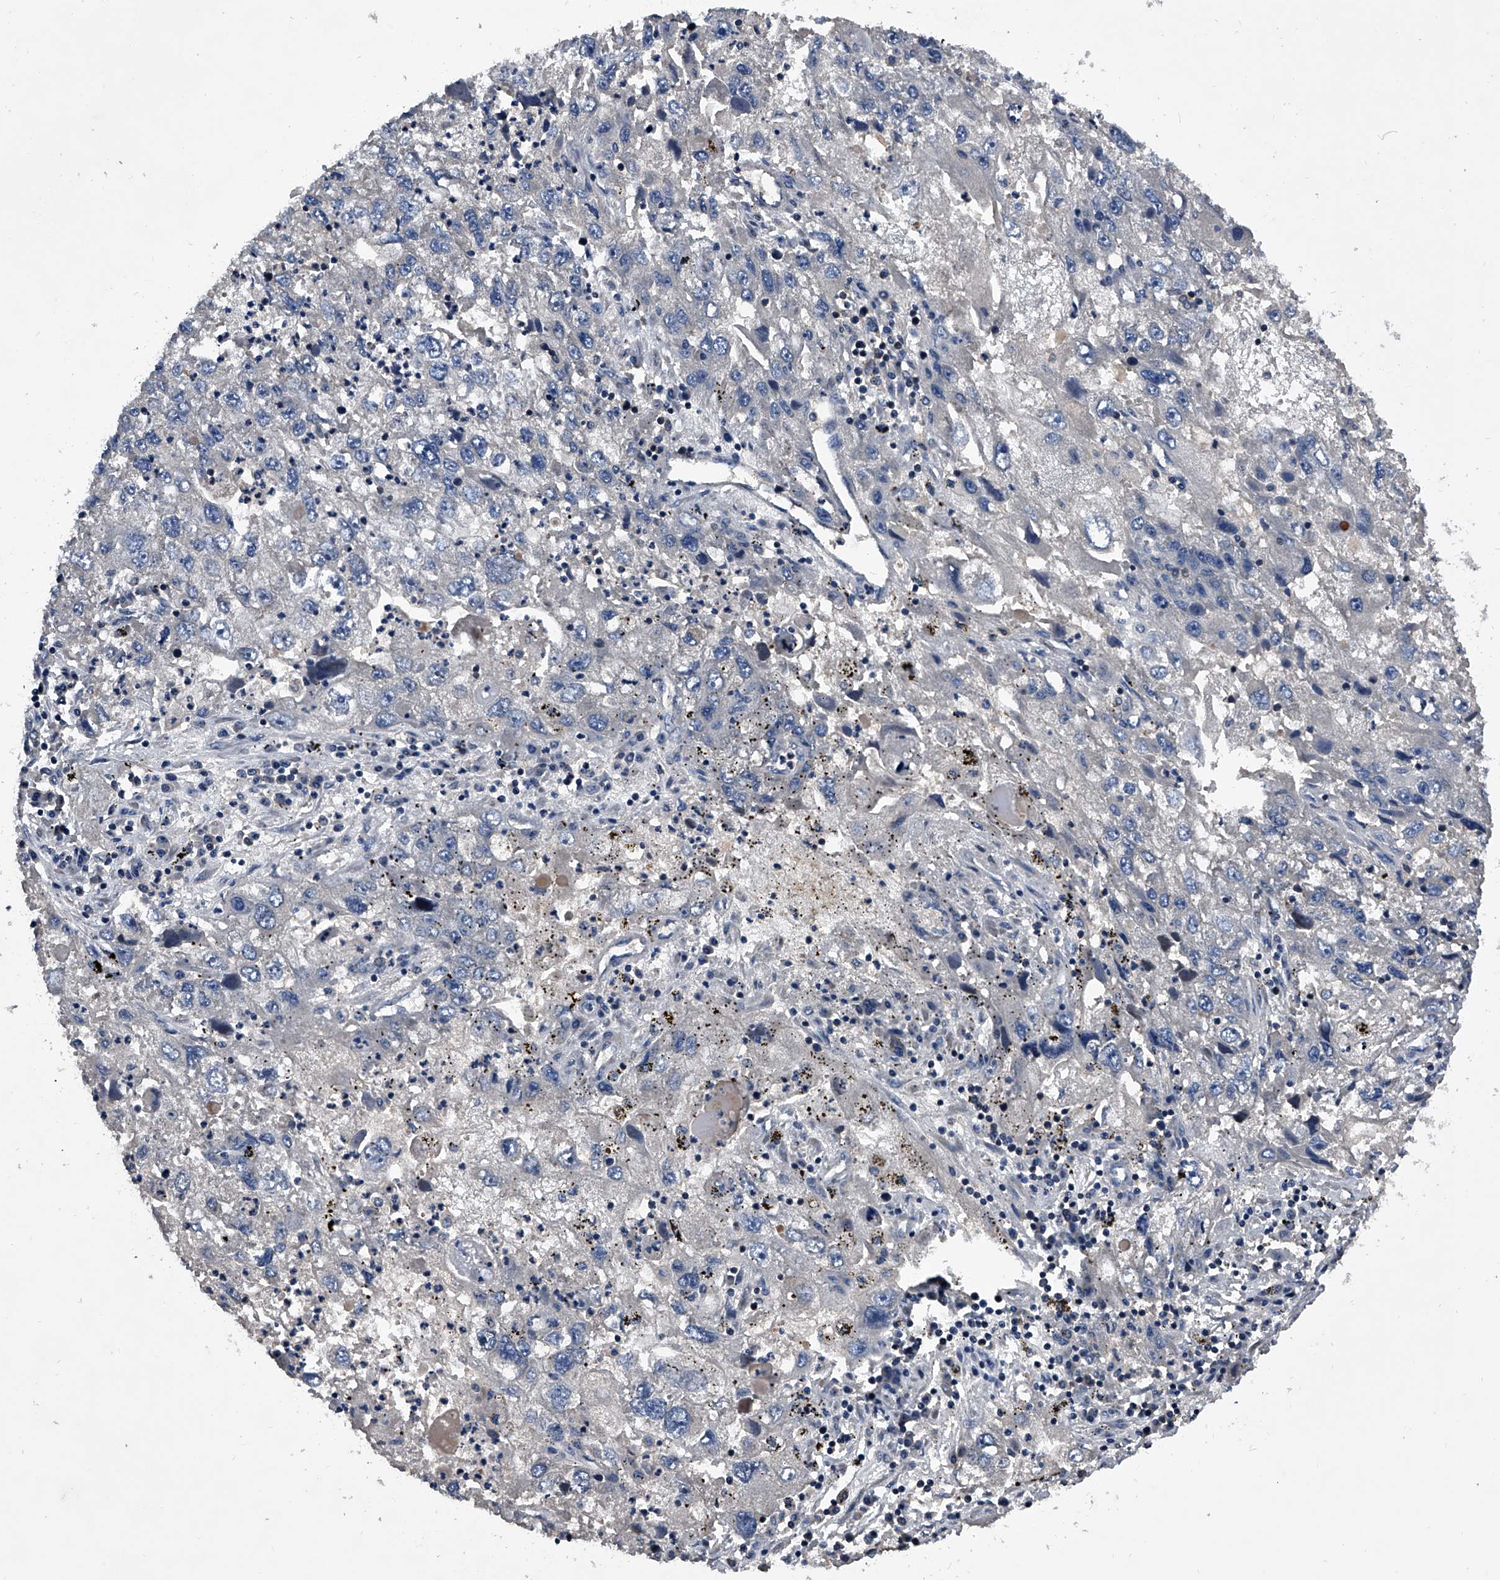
{"staining": {"intensity": "negative", "quantity": "none", "location": "none"}, "tissue": "endometrial cancer", "cell_type": "Tumor cells", "image_type": "cancer", "snomed": [{"axis": "morphology", "description": "Adenocarcinoma, NOS"}, {"axis": "topography", "description": "Endometrium"}], "caption": "High magnification brightfield microscopy of endometrial cancer (adenocarcinoma) stained with DAB (brown) and counterstained with hematoxylin (blue): tumor cells show no significant staining. (Immunohistochemistry (ihc), brightfield microscopy, high magnification).", "gene": "ZNF30", "patient": {"sex": "female", "age": 49}}